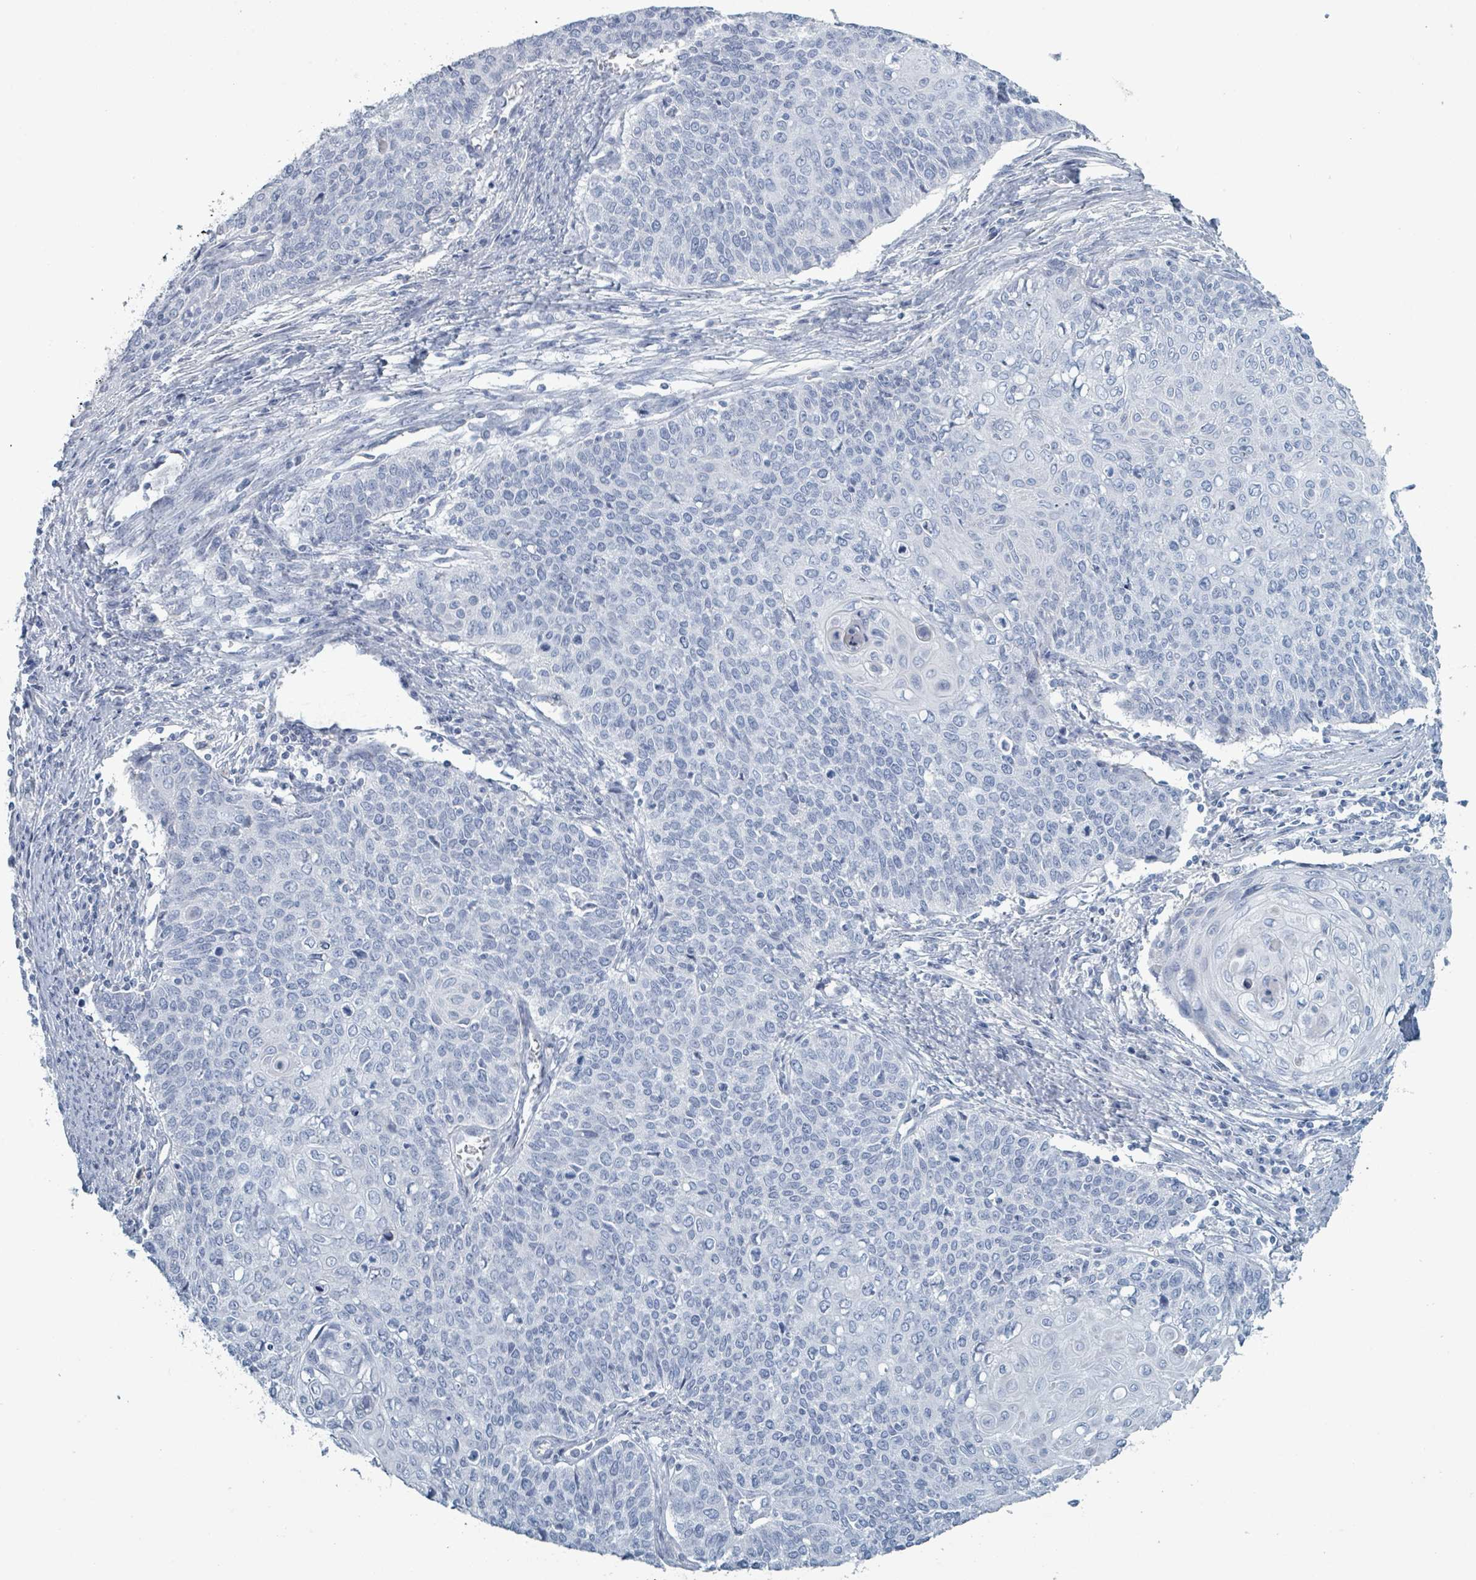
{"staining": {"intensity": "negative", "quantity": "none", "location": "none"}, "tissue": "cervical cancer", "cell_type": "Tumor cells", "image_type": "cancer", "snomed": [{"axis": "morphology", "description": "Squamous cell carcinoma, NOS"}, {"axis": "topography", "description": "Cervix"}], "caption": "Immunohistochemical staining of human squamous cell carcinoma (cervical) reveals no significant expression in tumor cells. (Stains: DAB immunohistochemistry (IHC) with hematoxylin counter stain, Microscopy: brightfield microscopy at high magnification).", "gene": "HEATR5A", "patient": {"sex": "female", "age": 39}}